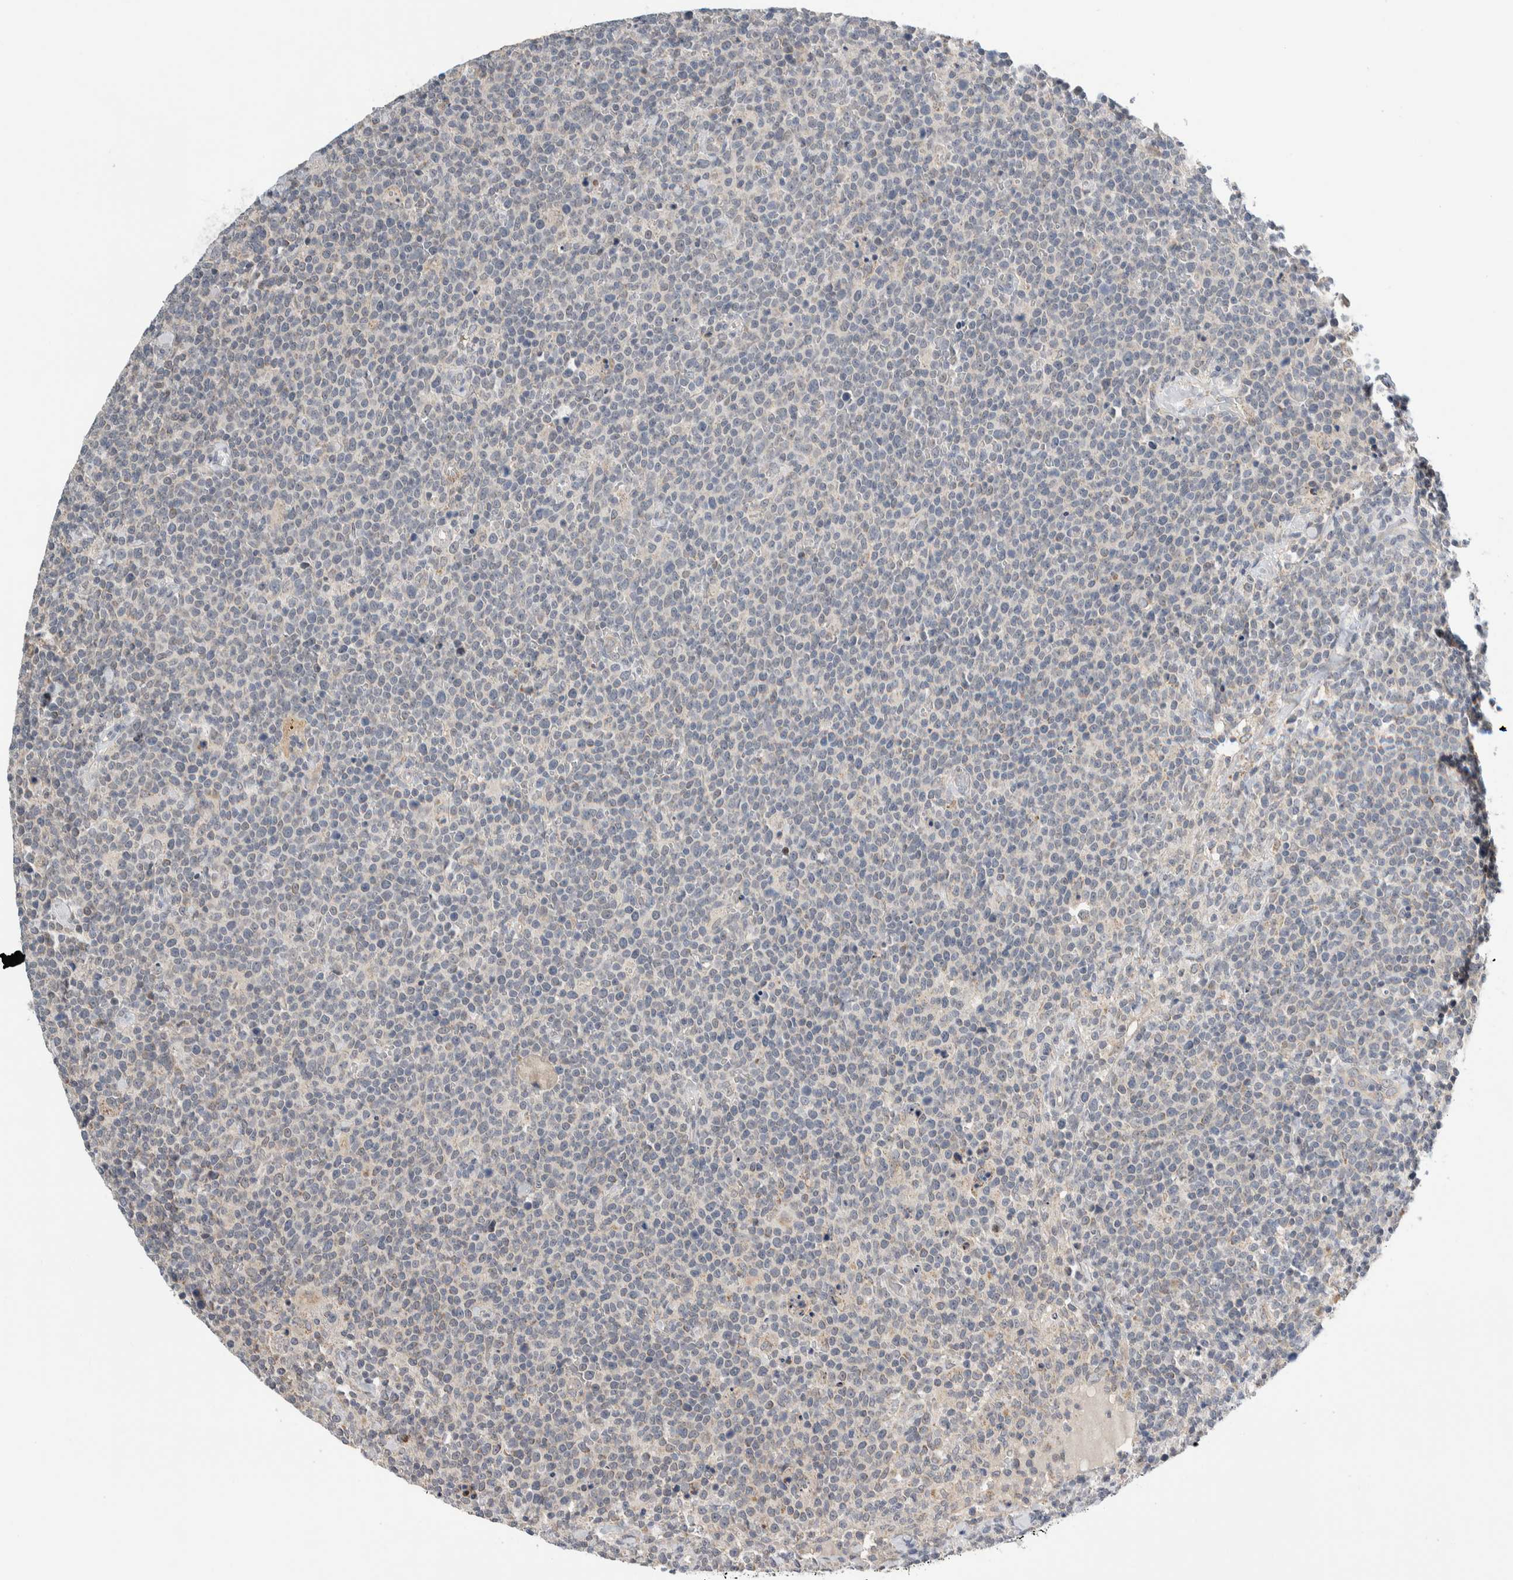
{"staining": {"intensity": "negative", "quantity": "none", "location": "none"}, "tissue": "lymphoma", "cell_type": "Tumor cells", "image_type": "cancer", "snomed": [{"axis": "morphology", "description": "Malignant lymphoma, non-Hodgkin's type, High grade"}, {"axis": "topography", "description": "Lymph node"}], "caption": "There is no significant expression in tumor cells of malignant lymphoma, non-Hodgkin's type (high-grade).", "gene": "SHPK", "patient": {"sex": "male", "age": 61}}